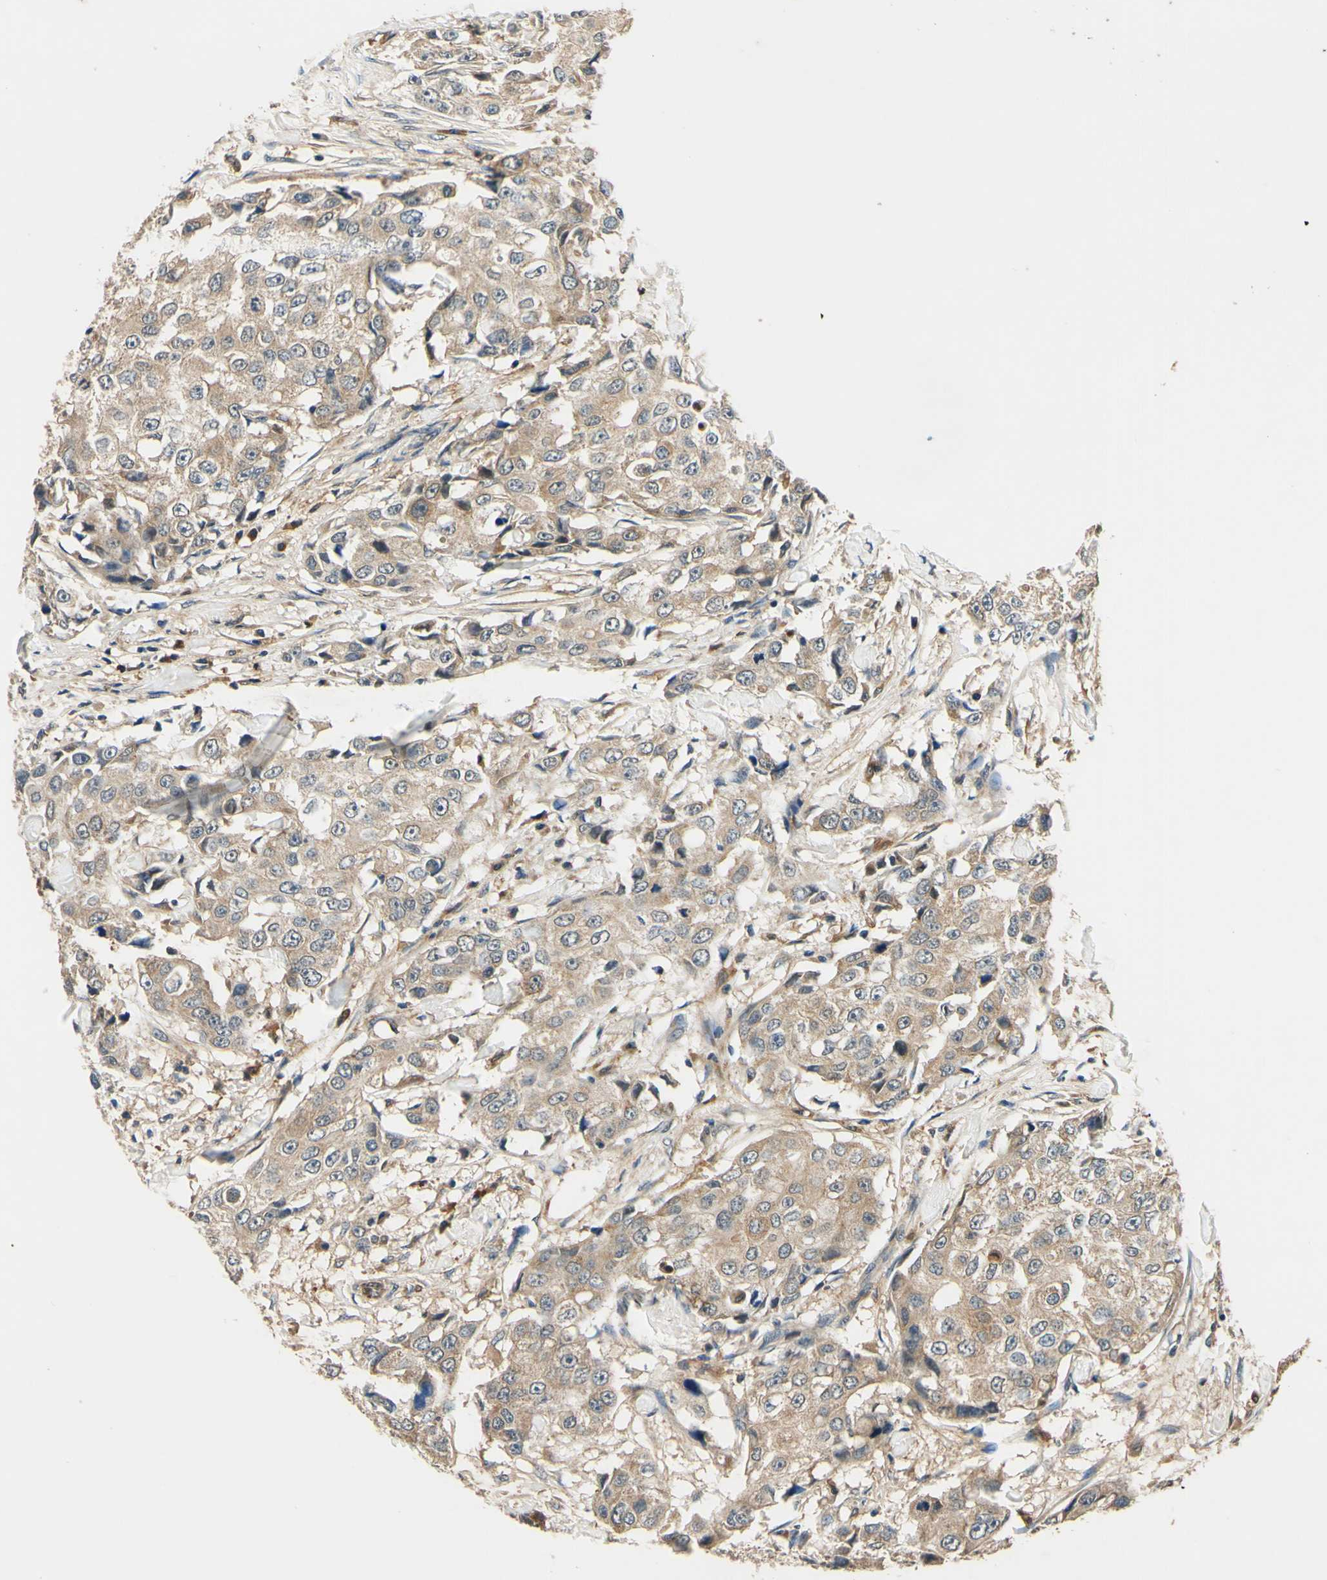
{"staining": {"intensity": "weak", "quantity": ">75%", "location": "cytoplasmic/membranous"}, "tissue": "breast cancer", "cell_type": "Tumor cells", "image_type": "cancer", "snomed": [{"axis": "morphology", "description": "Duct carcinoma"}, {"axis": "topography", "description": "Breast"}], "caption": "Protein staining of breast cancer (infiltrating ductal carcinoma) tissue displays weak cytoplasmic/membranous positivity in about >75% of tumor cells.", "gene": "PLA2G4A", "patient": {"sex": "female", "age": 27}}